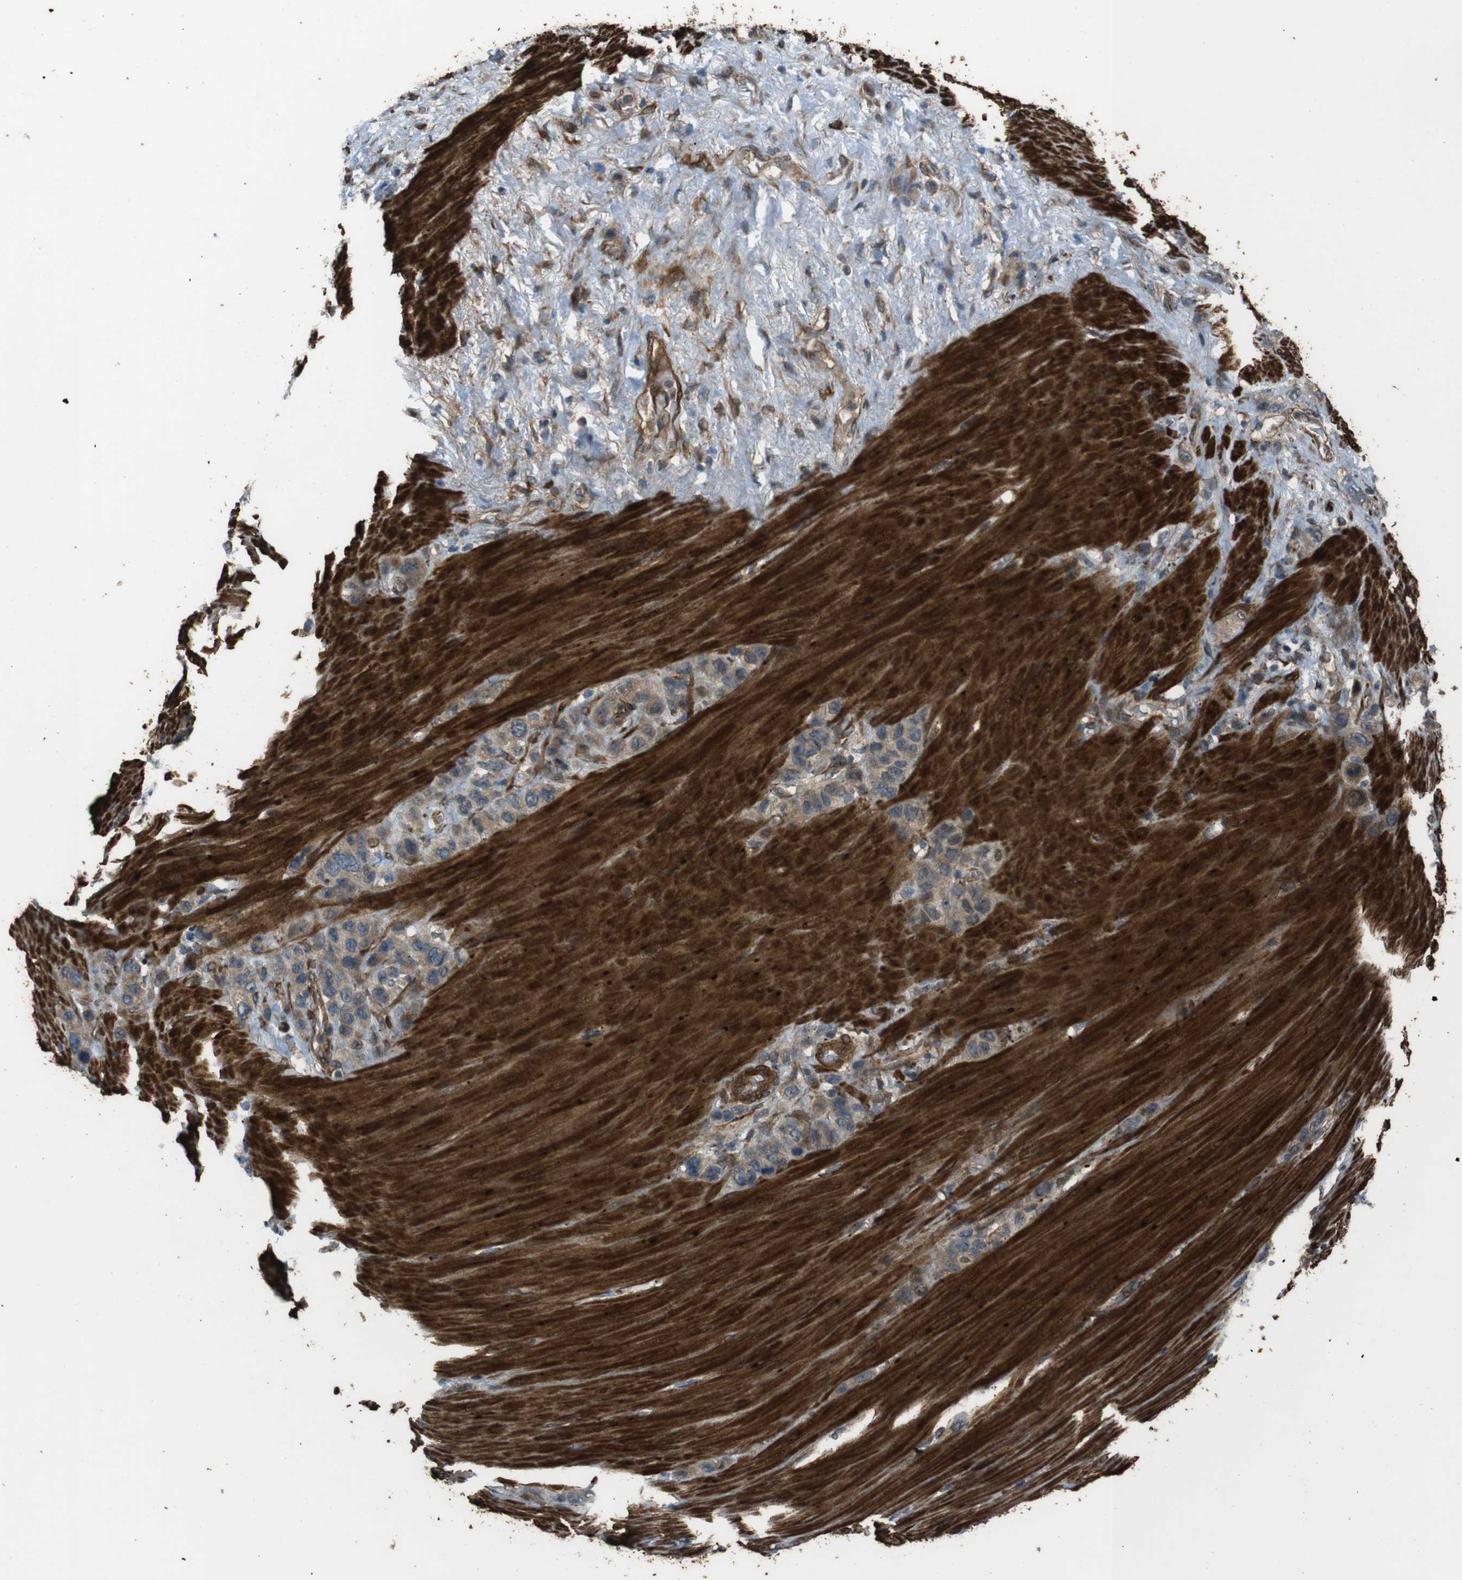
{"staining": {"intensity": "moderate", "quantity": "25%-75%", "location": "cytoplasmic/membranous"}, "tissue": "stomach cancer", "cell_type": "Tumor cells", "image_type": "cancer", "snomed": [{"axis": "morphology", "description": "Adenocarcinoma, NOS"}, {"axis": "morphology", "description": "Adenocarcinoma, High grade"}, {"axis": "topography", "description": "Stomach, upper"}, {"axis": "topography", "description": "Stomach, lower"}], "caption": "This is an image of IHC staining of stomach adenocarcinoma, which shows moderate staining in the cytoplasmic/membranous of tumor cells.", "gene": "MSRB3", "patient": {"sex": "female", "age": 65}}